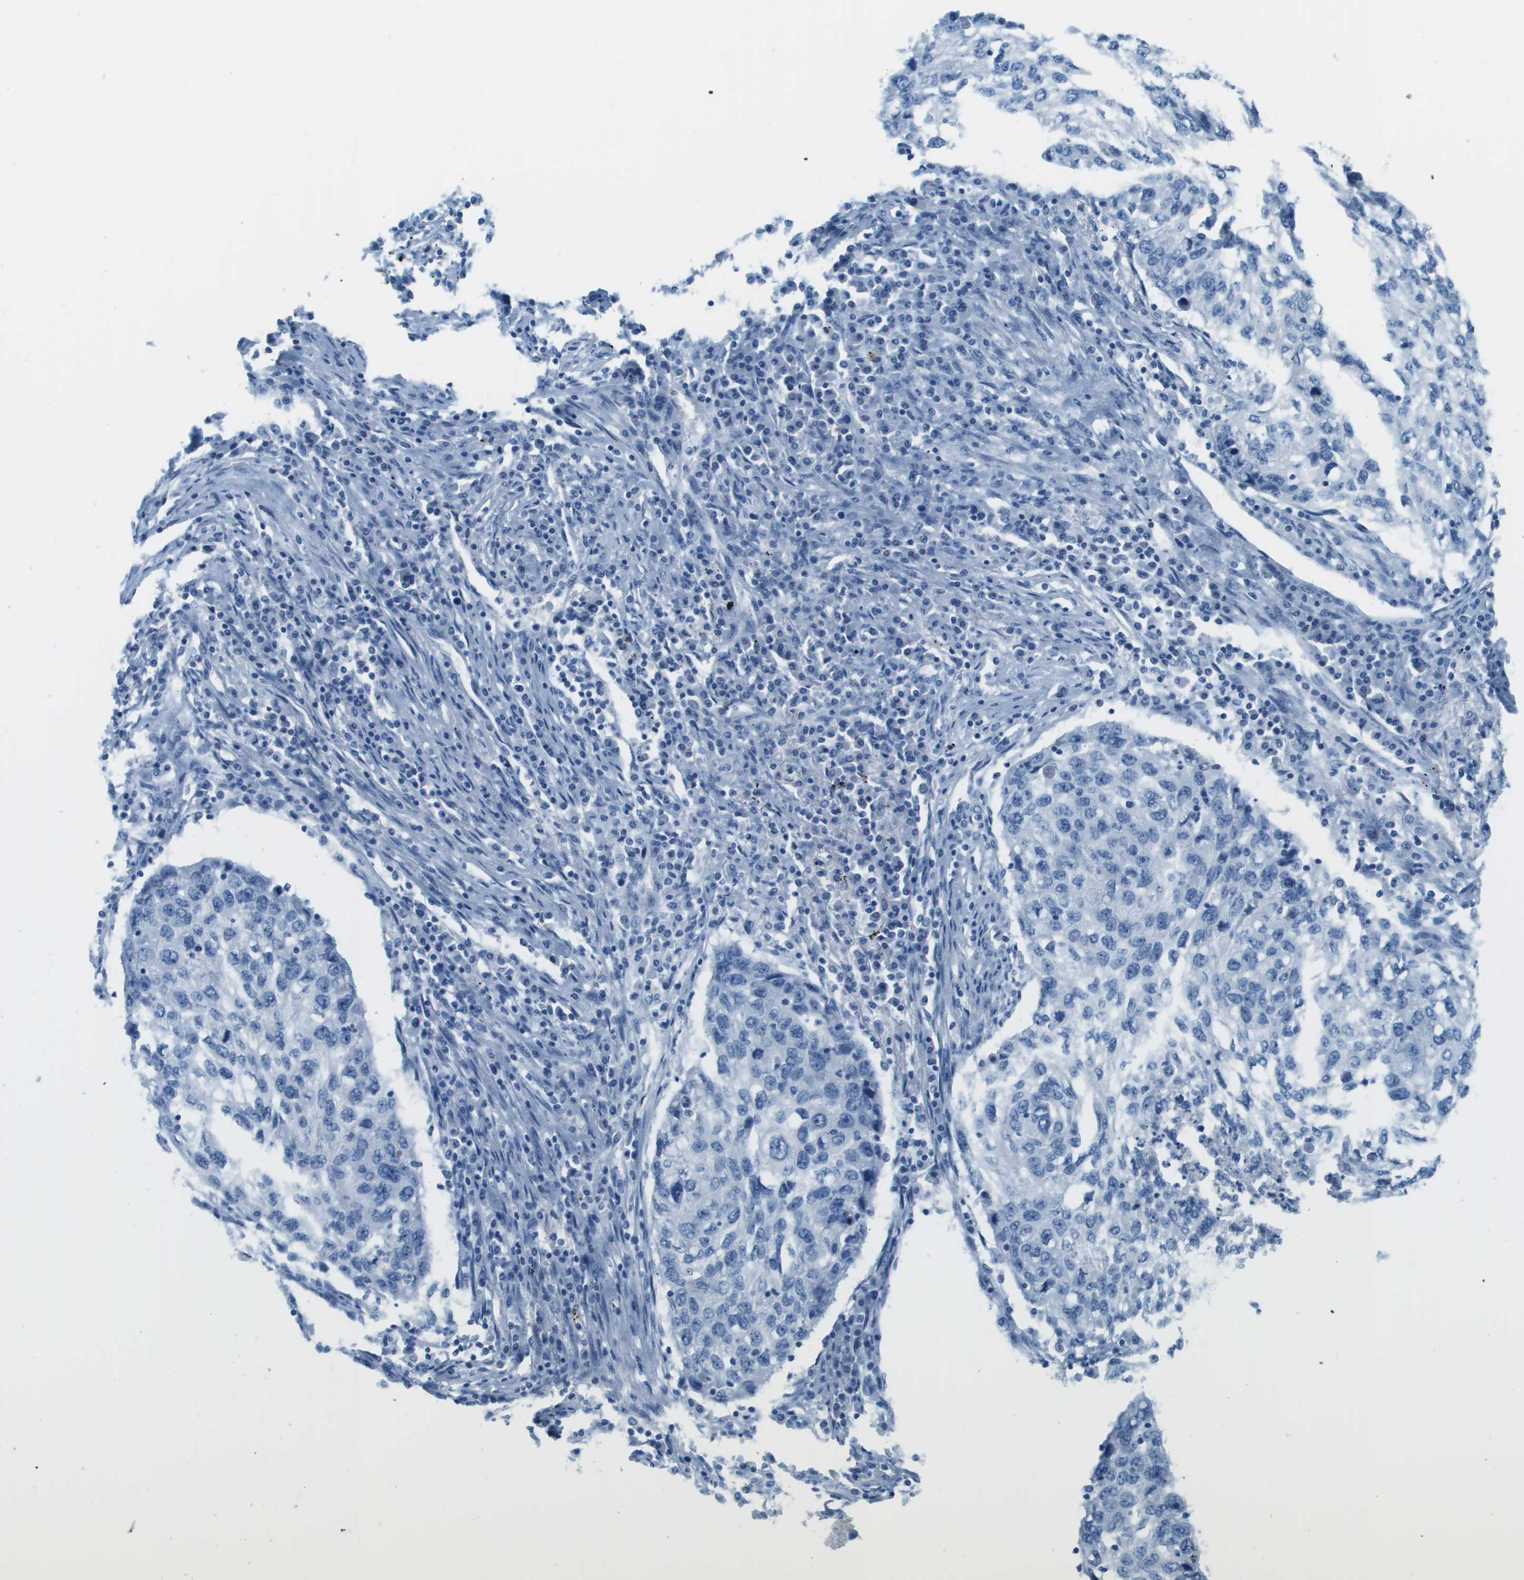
{"staining": {"intensity": "negative", "quantity": "none", "location": "none"}, "tissue": "lung cancer", "cell_type": "Tumor cells", "image_type": "cancer", "snomed": [{"axis": "morphology", "description": "Squamous cell carcinoma, NOS"}, {"axis": "topography", "description": "Lung"}], "caption": "Tumor cells show no significant protein staining in squamous cell carcinoma (lung).", "gene": "CDHR2", "patient": {"sex": "female", "age": 63}}